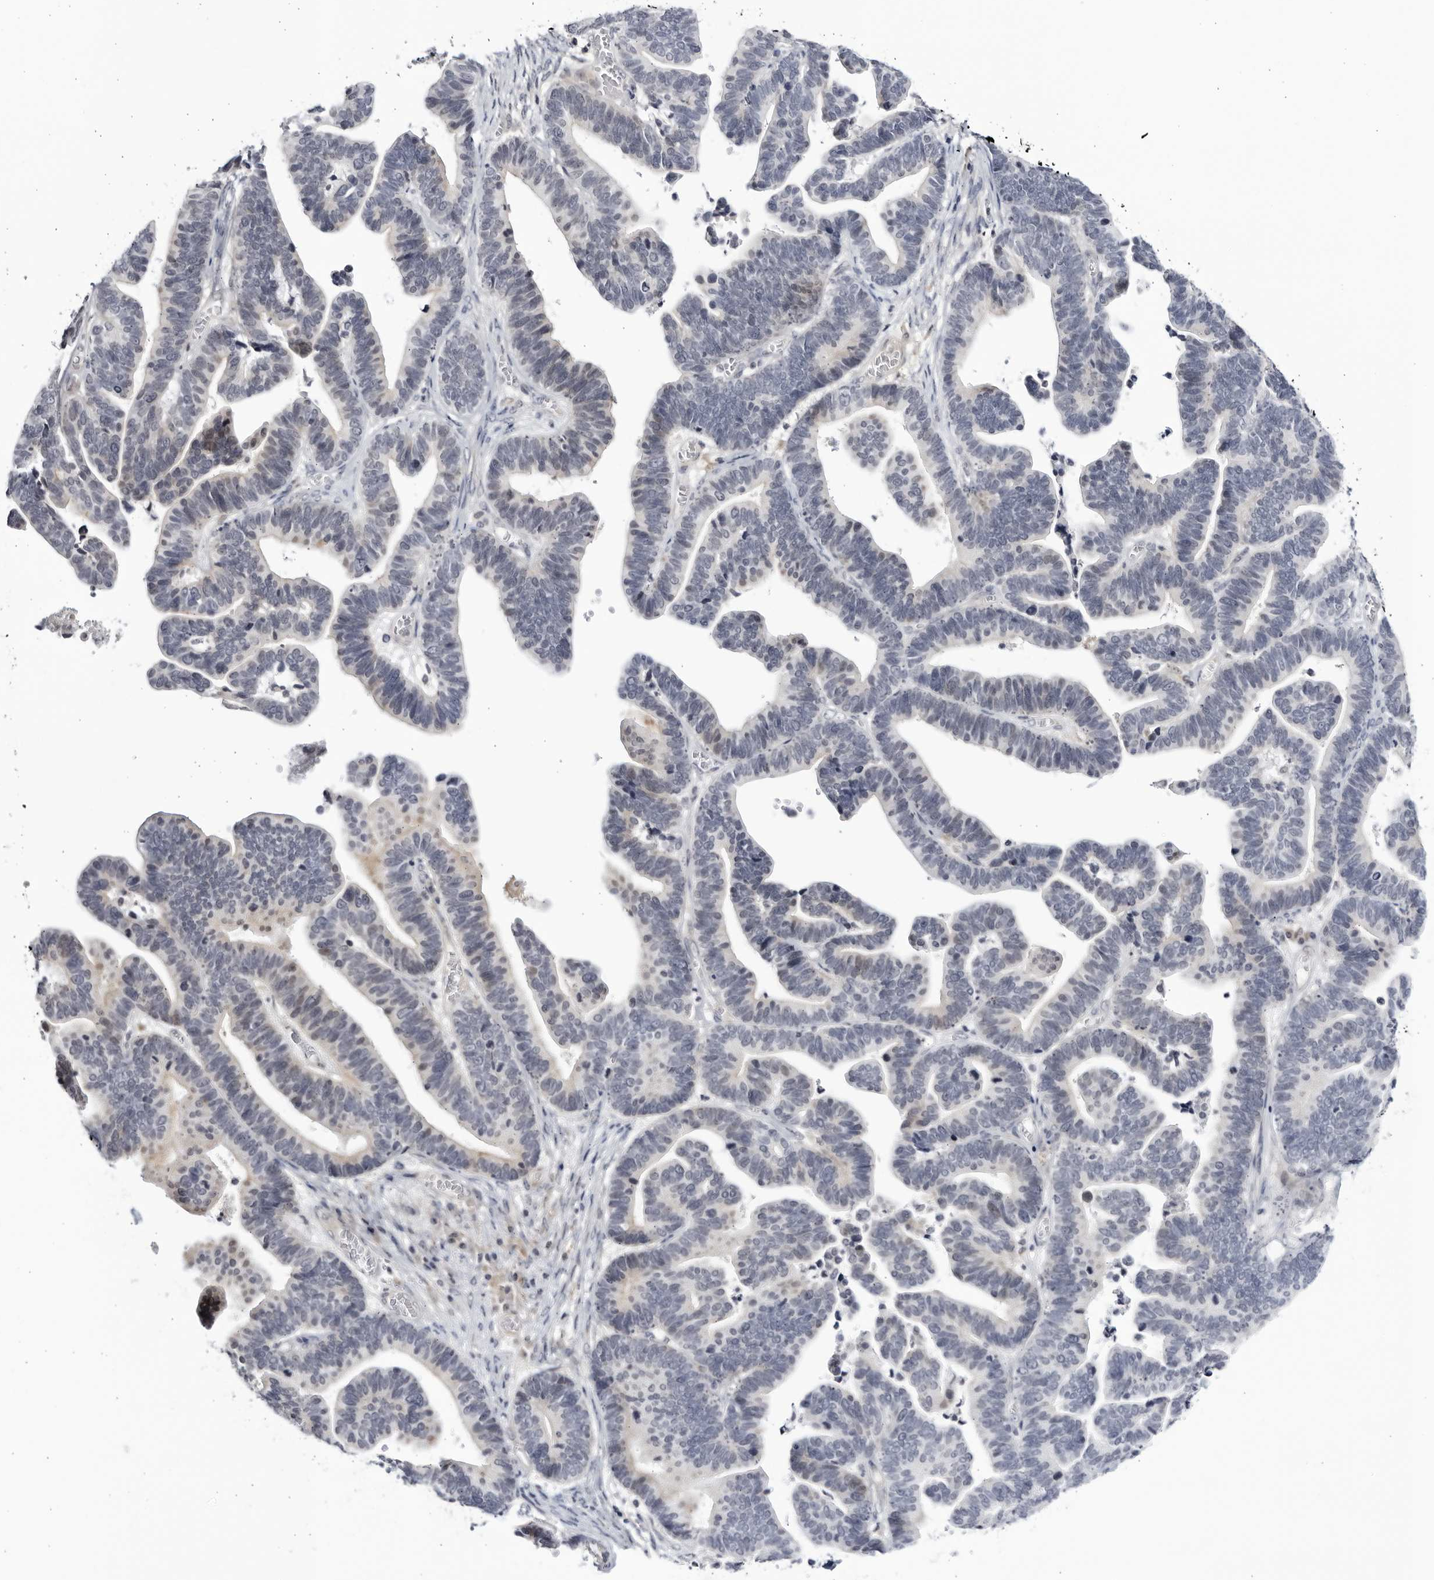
{"staining": {"intensity": "weak", "quantity": "<25%", "location": "cytoplasmic/membranous"}, "tissue": "ovarian cancer", "cell_type": "Tumor cells", "image_type": "cancer", "snomed": [{"axis": "morphology", "description": "Cystadenocarcinoma, serous, NOS"}, {"axis": "topography", "description": "Ovary"}], "caption": "Tumor cells show no significant expression in ovarian serous cystadenocarcinoma.", "gene": "CNBD1", "patient": {"sex": "female", "age": 56}}